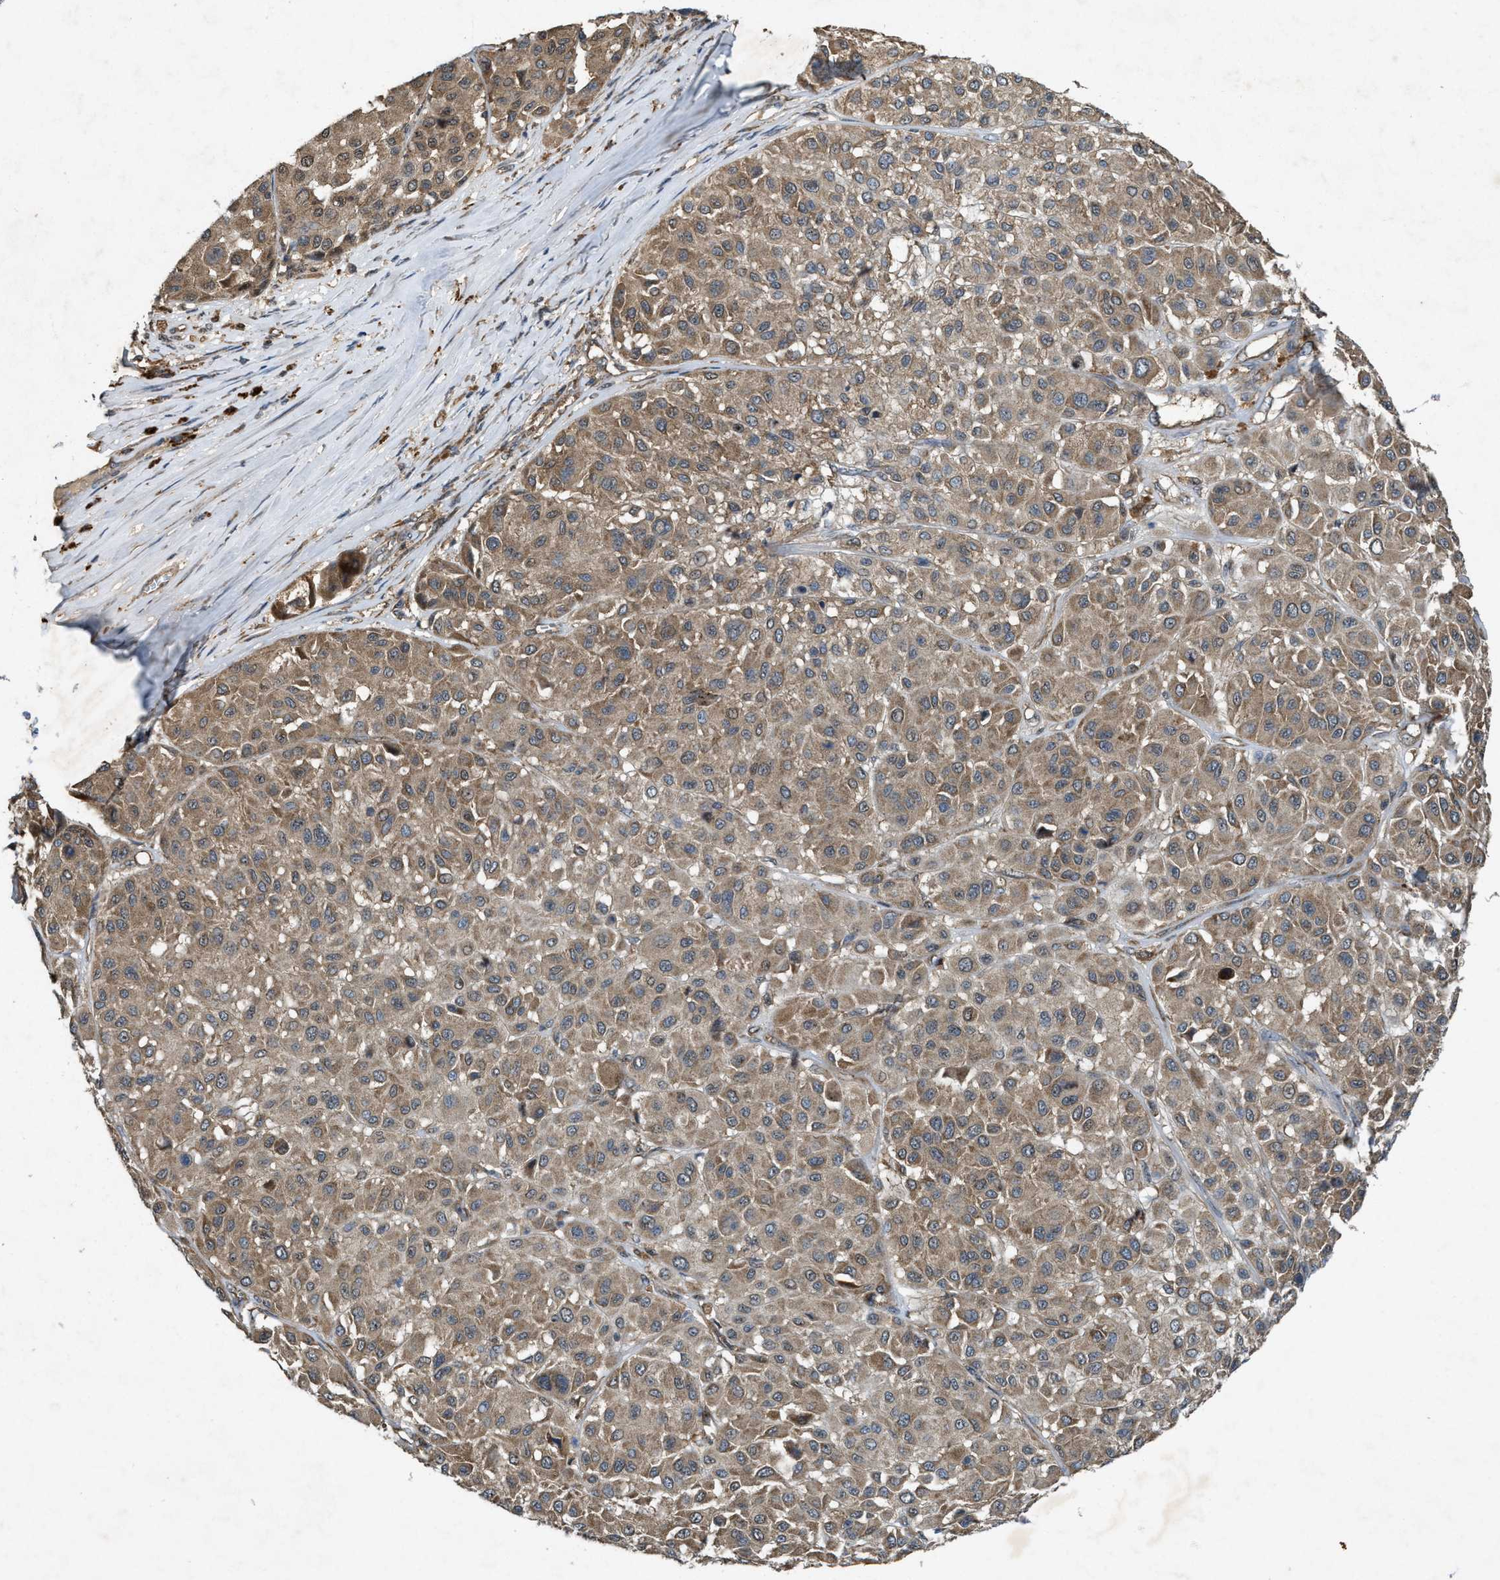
{"staining": {"intensity": "moderate", "quantity": ">75%", "location": "cytoplasmic/membranous"}, "tissue": "melanoma", "cell_type": "Tumor cells", "image_type": "cancer", "snomed": [{"axis": "morphology", "description": "Malignant melanoma, Metastatic site"}, {"axis": "topography", "description": "Soft tissue"}], "caption": "Human malignant melanoma (metastatic site) stained for a protein (brown) demonstrates moderate cytoplasmic/membranous positive expression in about >75% of tumor cells.", "gene": "PDP2", "patient": {"sex": "male", "age": 41}}